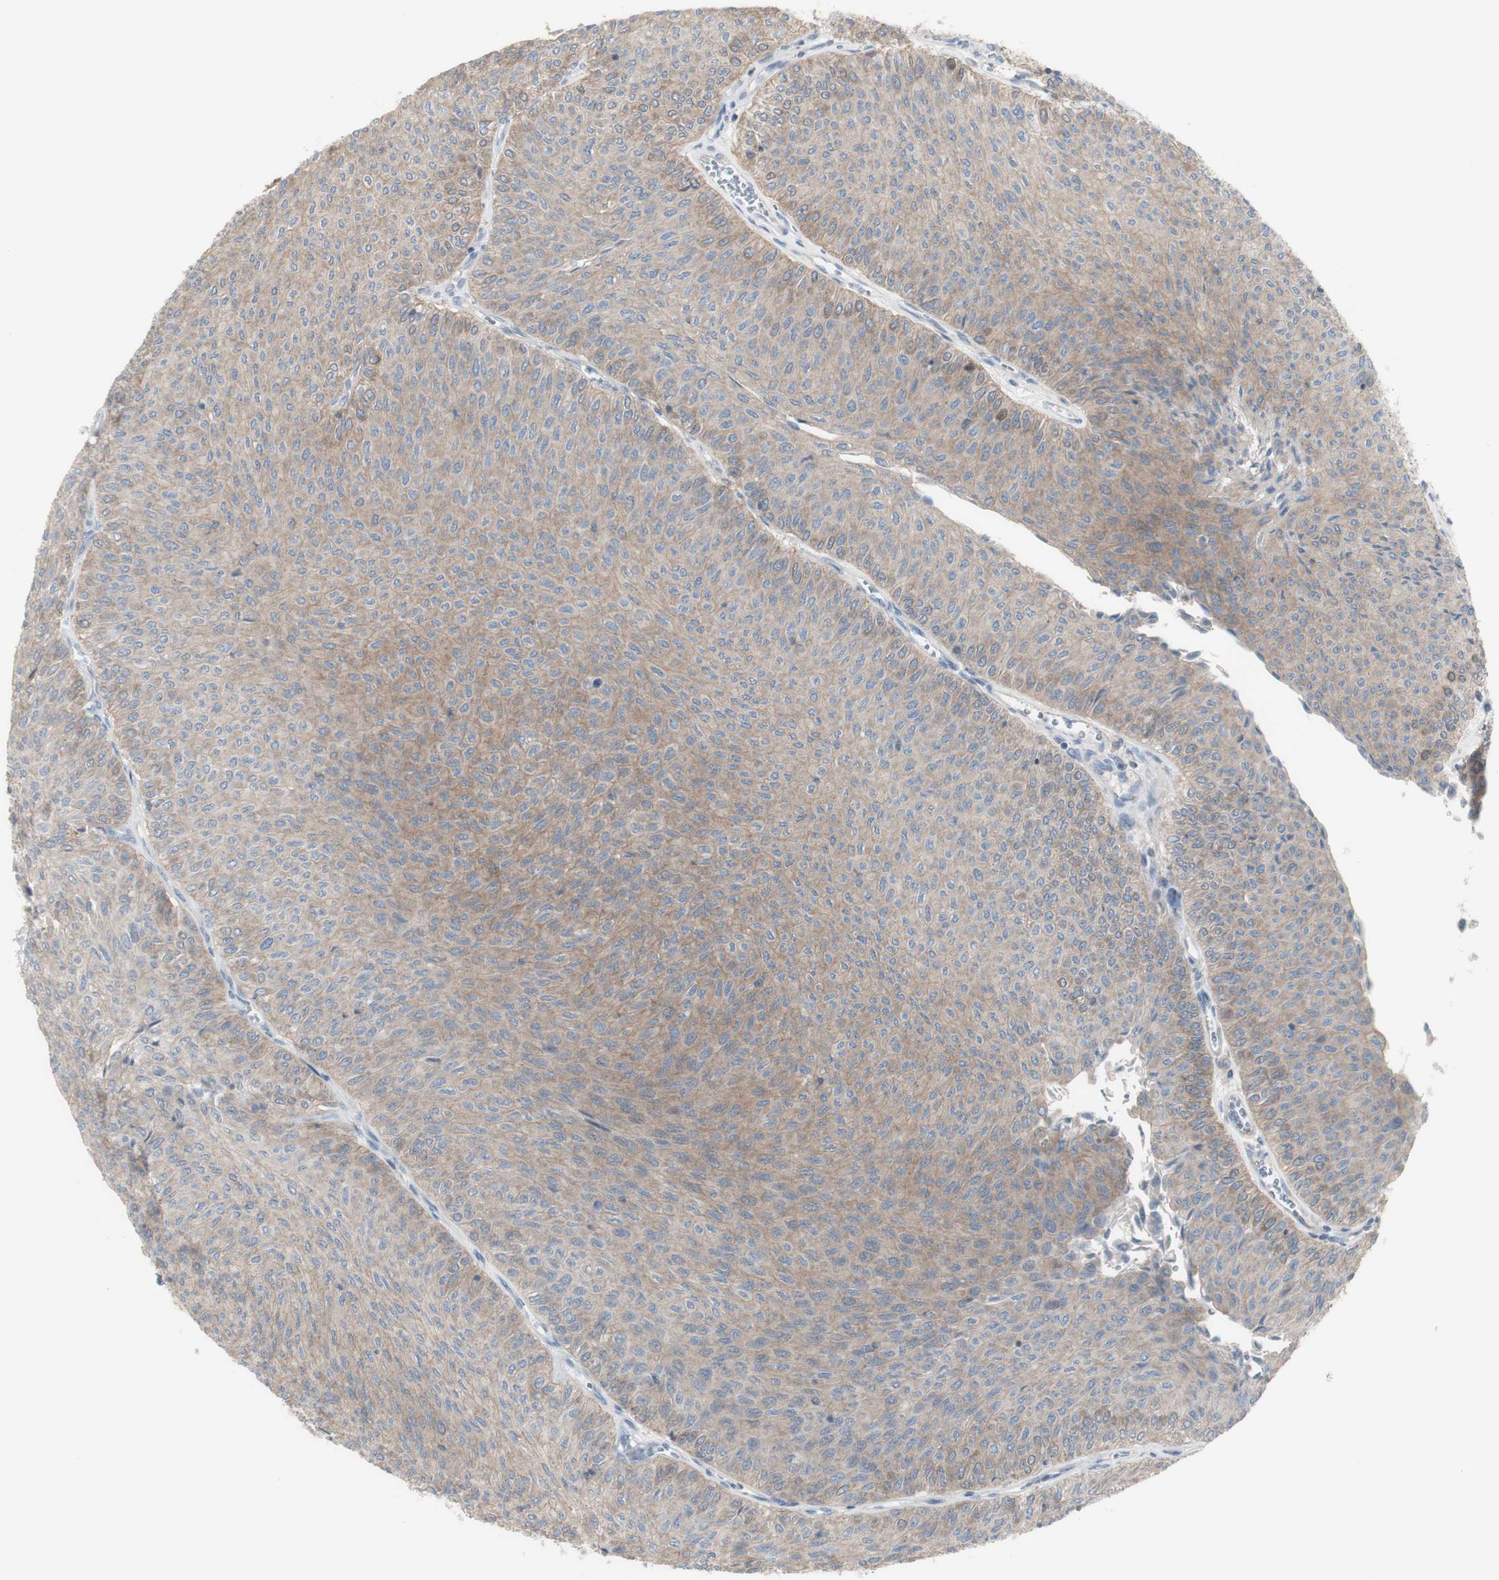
{"staining": {"intensity": "weak", "quantity": ">75%", "location": "cytoplasmic/membranous"}, "tissue": "urothelial cancer", "cell_type": "Tumor cells", "image_type": "cancer", "snomed": [{"axis": "morphology", "description": "Urothelial carcinoma, Low grade"}, {"axis": "topography", "description": "Urinary bladder"}], "caption": "IHC micrograph of neoplastic tissue: human urothelial cancer stained using immunohistochemistry exhibits low levels of weak protein expression localized specifically in the cytoplasmic/membranous of tumor cells, appearing as a cytoplasmic/membranous brown color.", "gene": "C3orf52", "patient": {"sex": "male", "age": 78}}